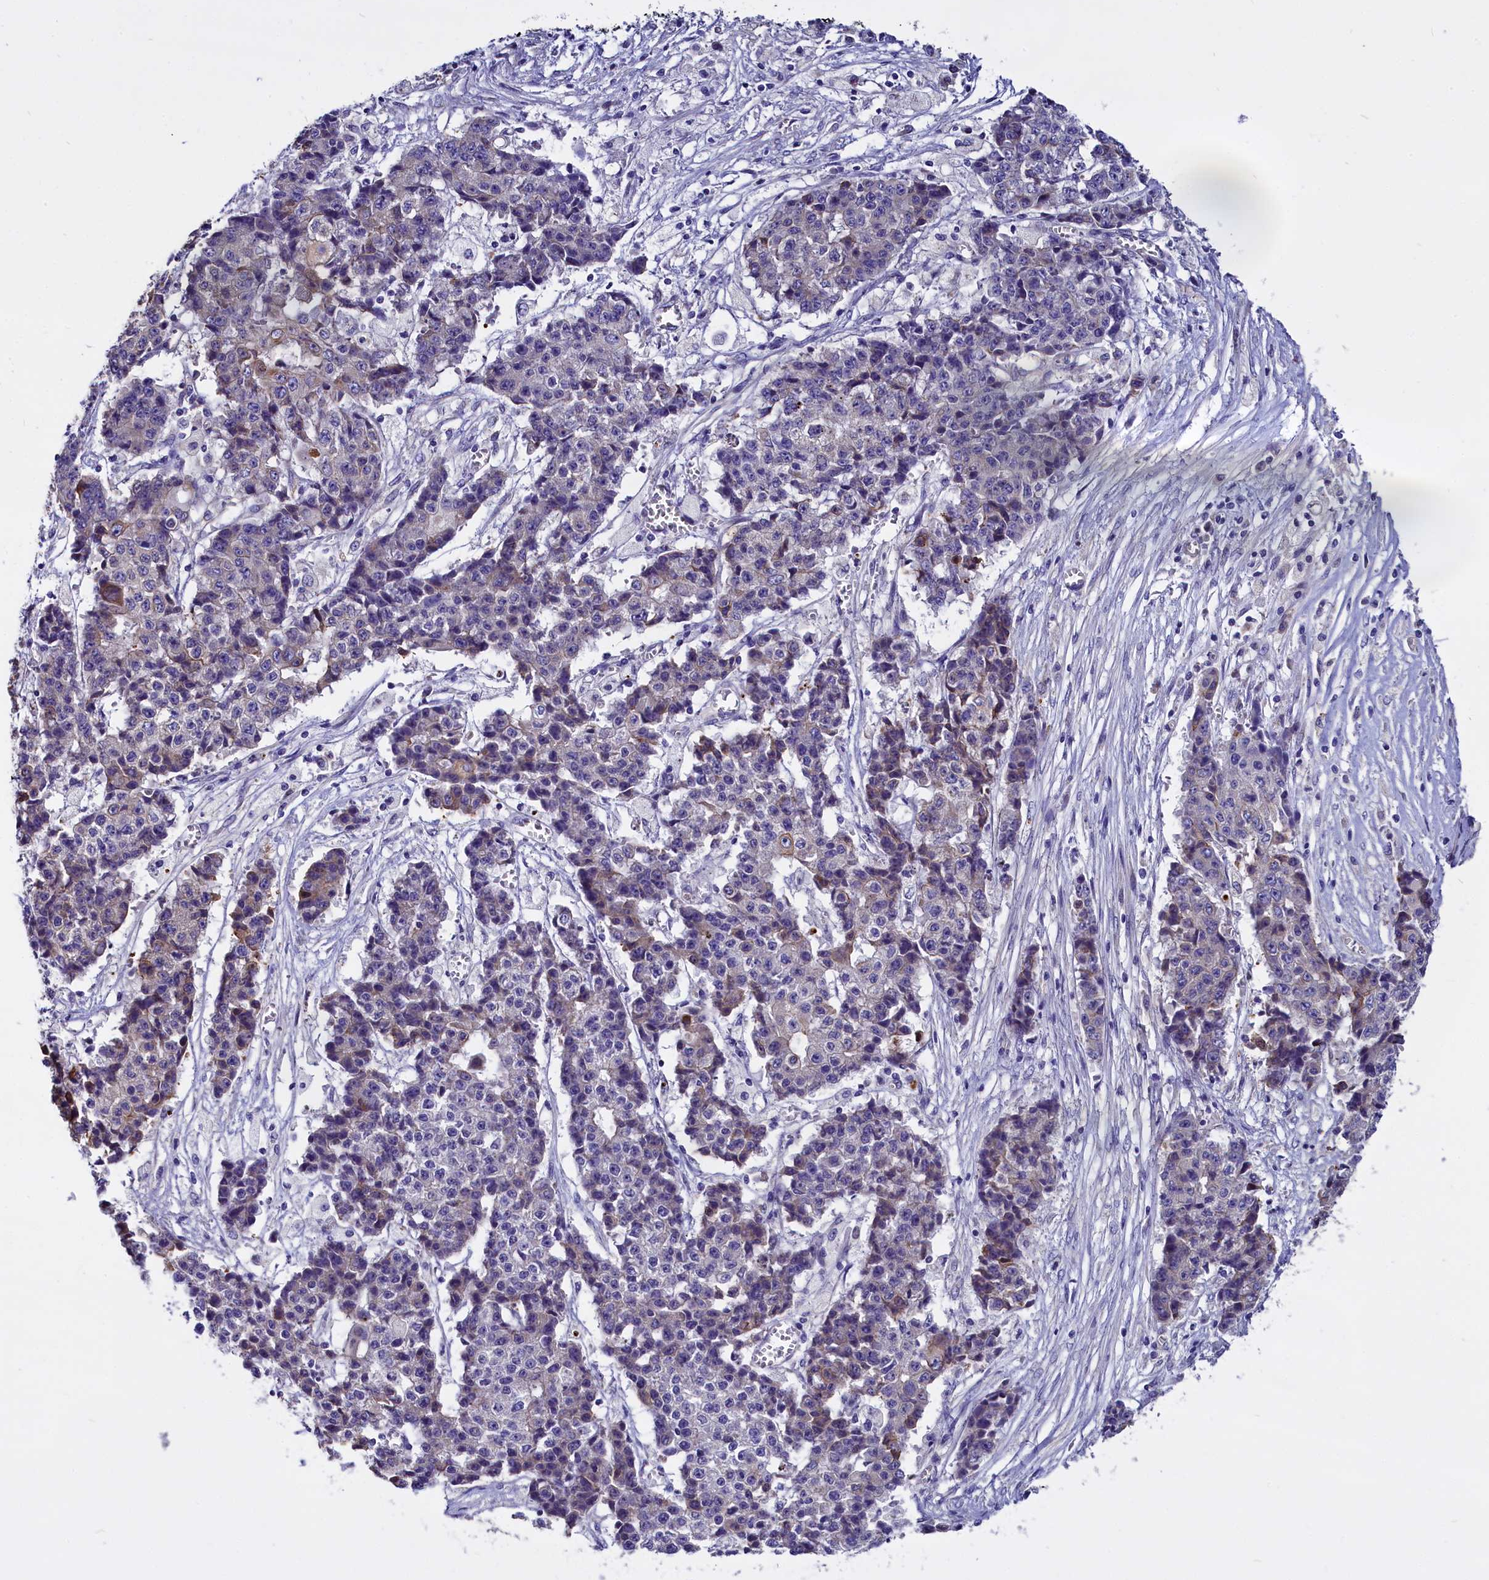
{"staining": {"intensity": "weak", "quantity": "<25%", "location": "cytoplasmic/membranous"}, "tissue": "ovarian cancer", "cell_type": "Tumor cells", "image_type": "cancer", "snomed": [{"axis": "morphology", "description": "Carcinoma, endometroid"}, {"axis": "topography", "description": "Ovary"}], "caption": "Immunohistochemical staining of human ovarian cancer exhibits no significant expression in tumor cells. (Brightfield microscopy of DAB (3,3'-diaminobenzidine) IHC at high magnification).", "gene": "CEP170", "patient": {"sex": "female", "age": 42}}